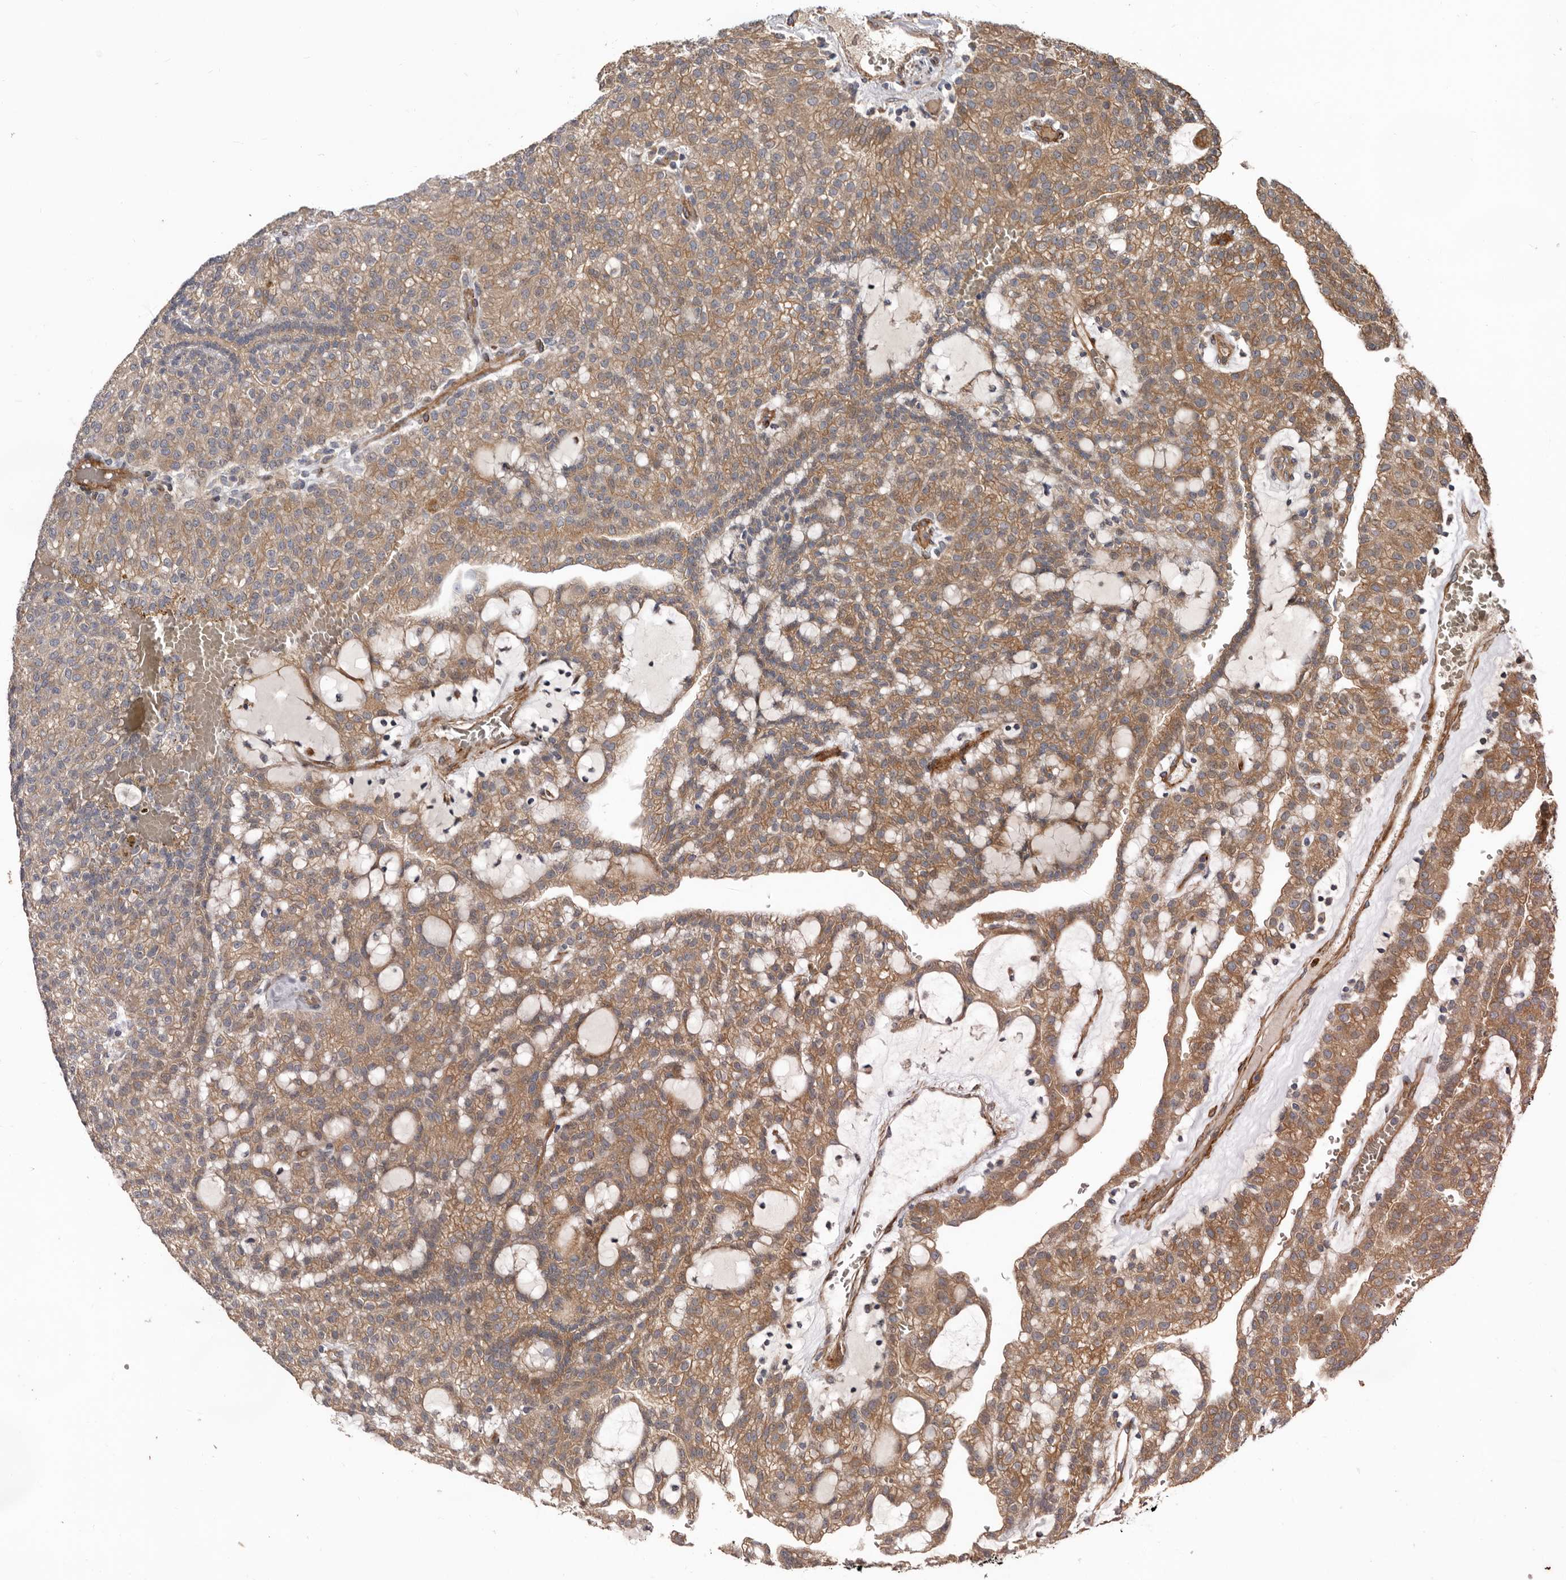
{"staining": {"intensity": "moderate", "quantity": ">75%", "location": "cytoplasmic/membranous"}, "tissue": "renal cancer", "cell_type": "Tumor cells", "image_type": "cancer", "snomed": [{"axis": "morphology", "description": "Adenocarcinoma, NOS"}, {"axis": "topography", "description": "Kidney"}], "caption": "Tumor cells show medium levels of moderate cytoplasmic/membranous positivity in about >75% of cells in renal cancer.", "gene": "ARHGEF5", "patient": {"sex": "male", "age": 63}}